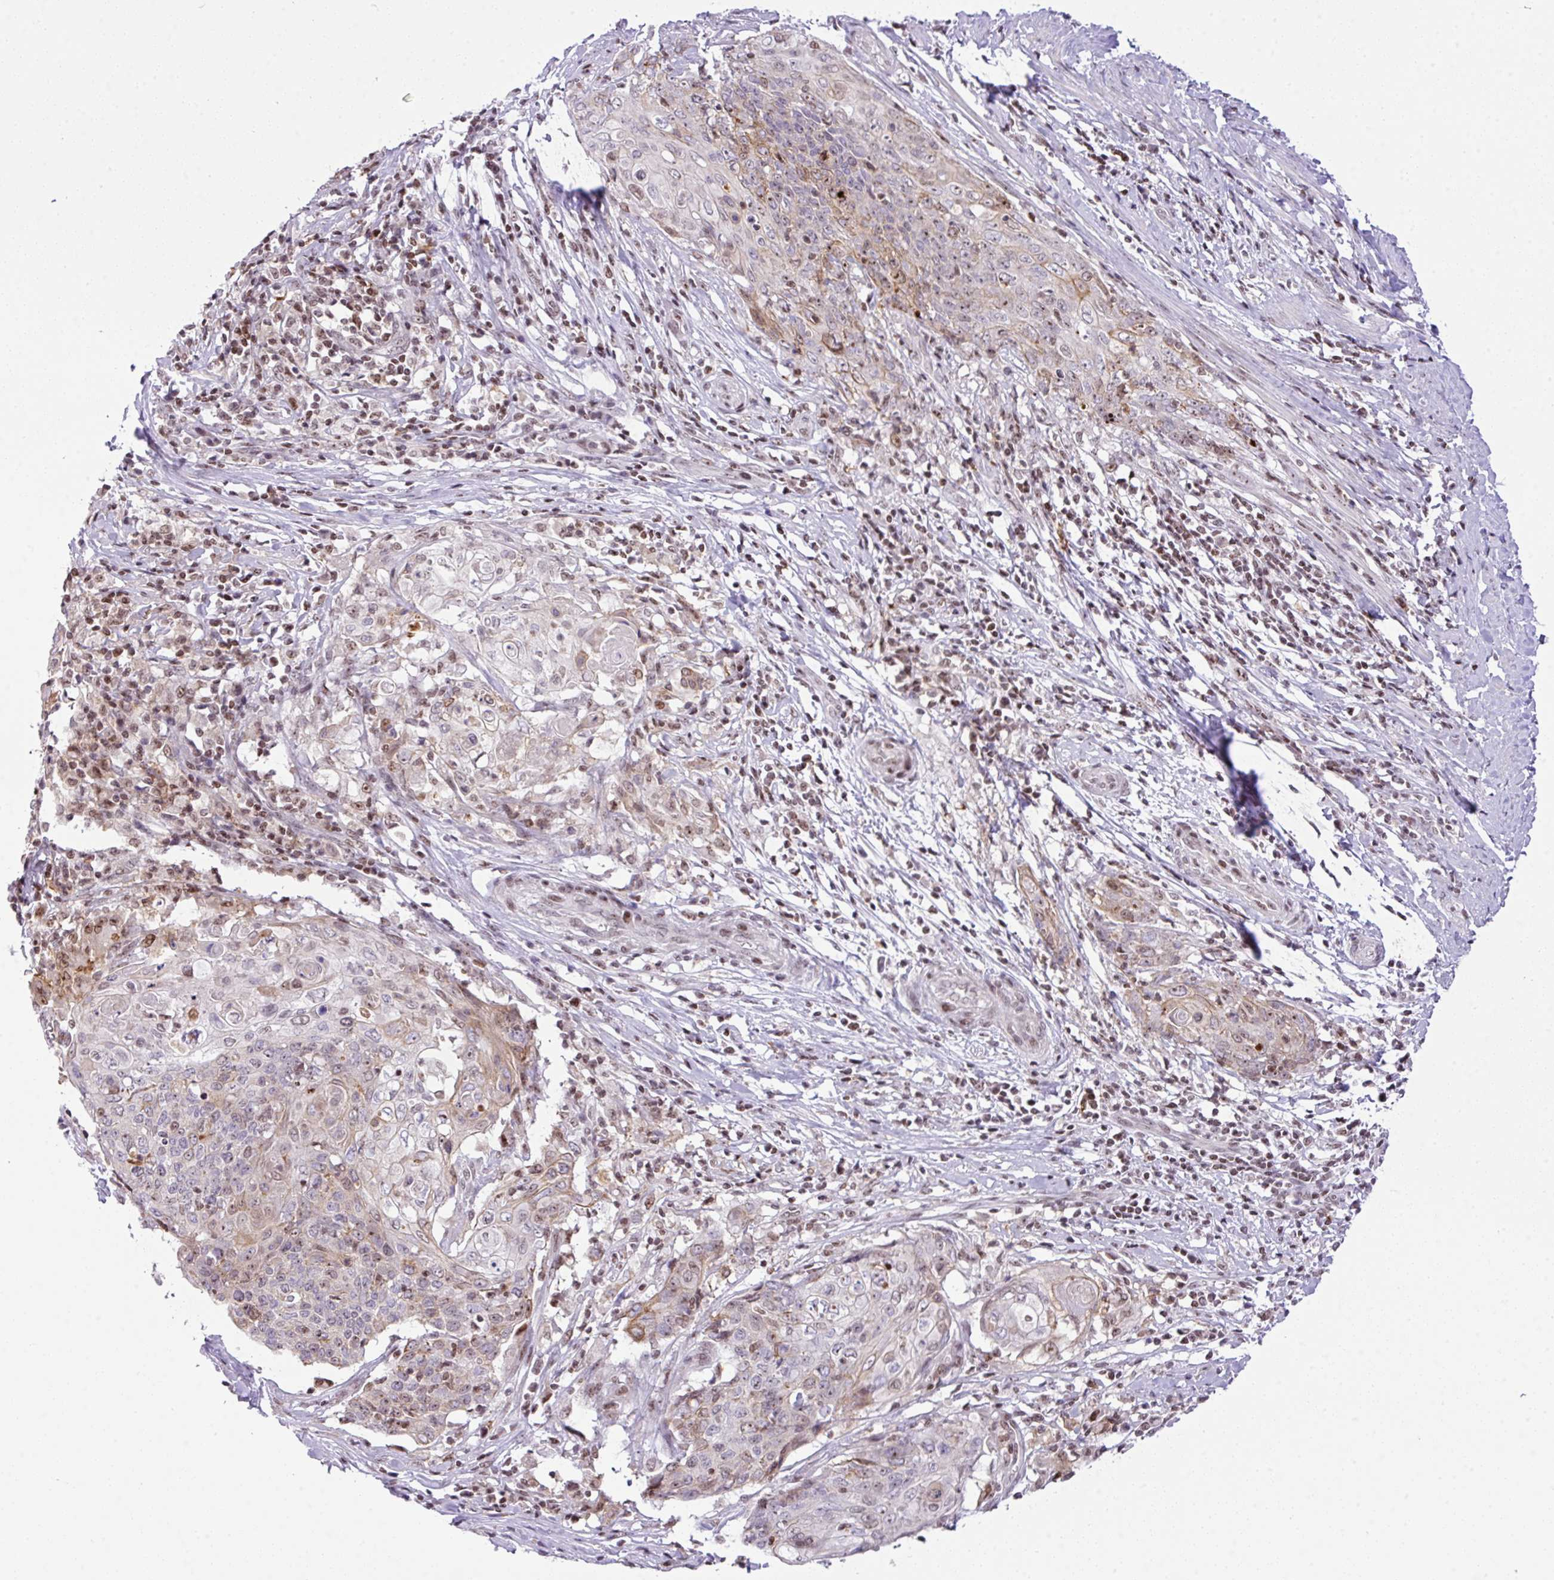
{"staining": {"intensity": "moderate", "quantity": "<25%", "location": "nuclear"}, "tissue": "cervical cancer", "cell_type": "Tumor cells", "image_type": "cancer", "snomed": [{"axis": "morphology", "description": "Squamous cell carcinoma, NOS"}, {"axis": "topography", "description": "Cervix"}], "caption": "IHC of cervical cancer (squamous cell carcinoma) reveals low levels of moderate nuclear expression in approximately <25% of tumor cells.", "gene": "CCDC137", "patient": {"sex": "female", "age": 39}}